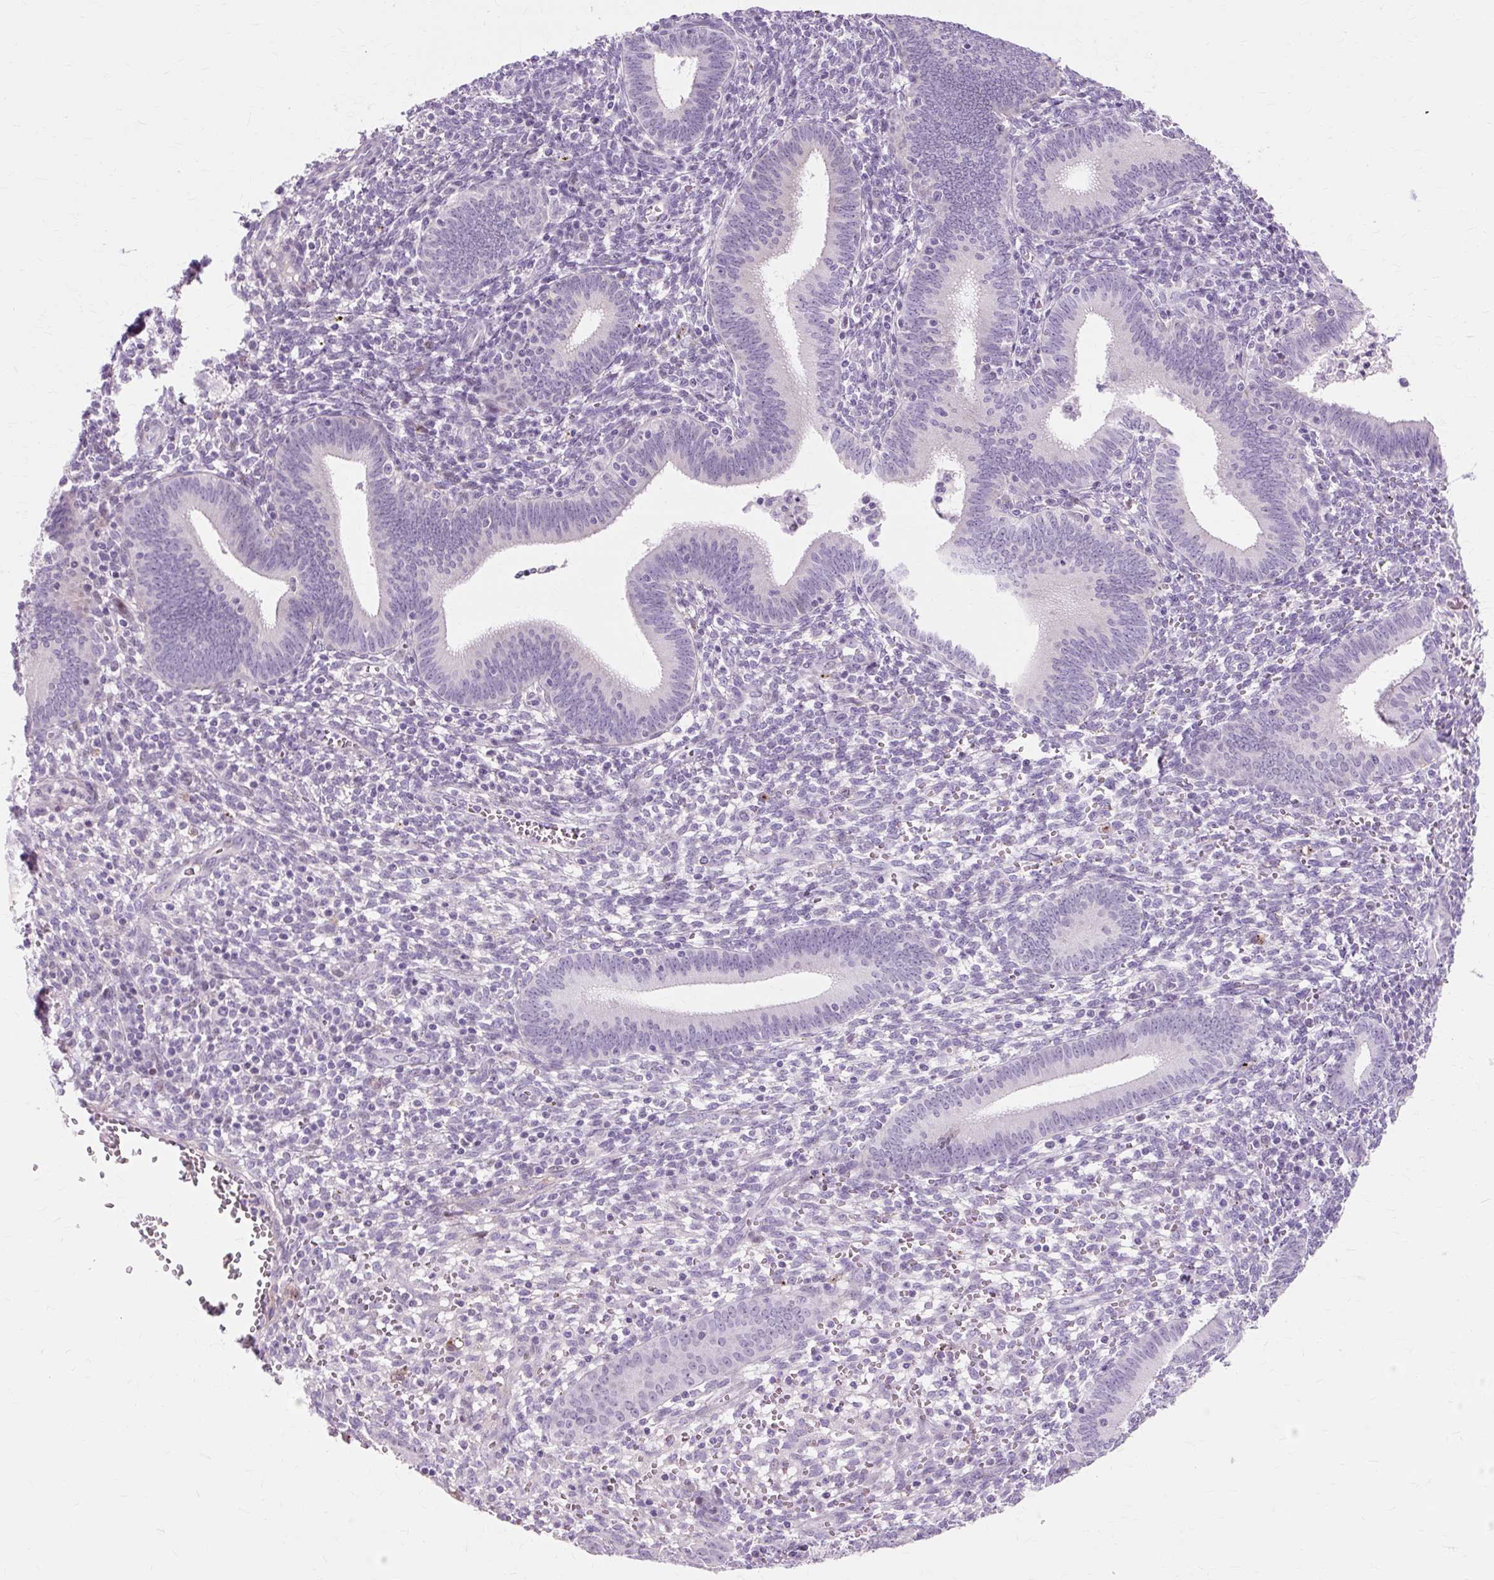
{"staining": {"intensity": "negative", "quantity": "none", "location": "none"}, "tissue": "endometrium", "cell_type": "Cells in endometrial stroma", "image_type": "normal", "snomed": [{"axis": "morphology", "description": "Normal tissue, NOS"}, {"axis": "topography", "description": "Endometrium"}], "caption": "An image of human endometrium is negative for staining in cells in endometrial stroma. The staining is performed using DAB brown chromogen with nuclei counter-stained in using hematoxylin.", "gene": "IRX2", "patient": {"sex": "female", "age": 41}}